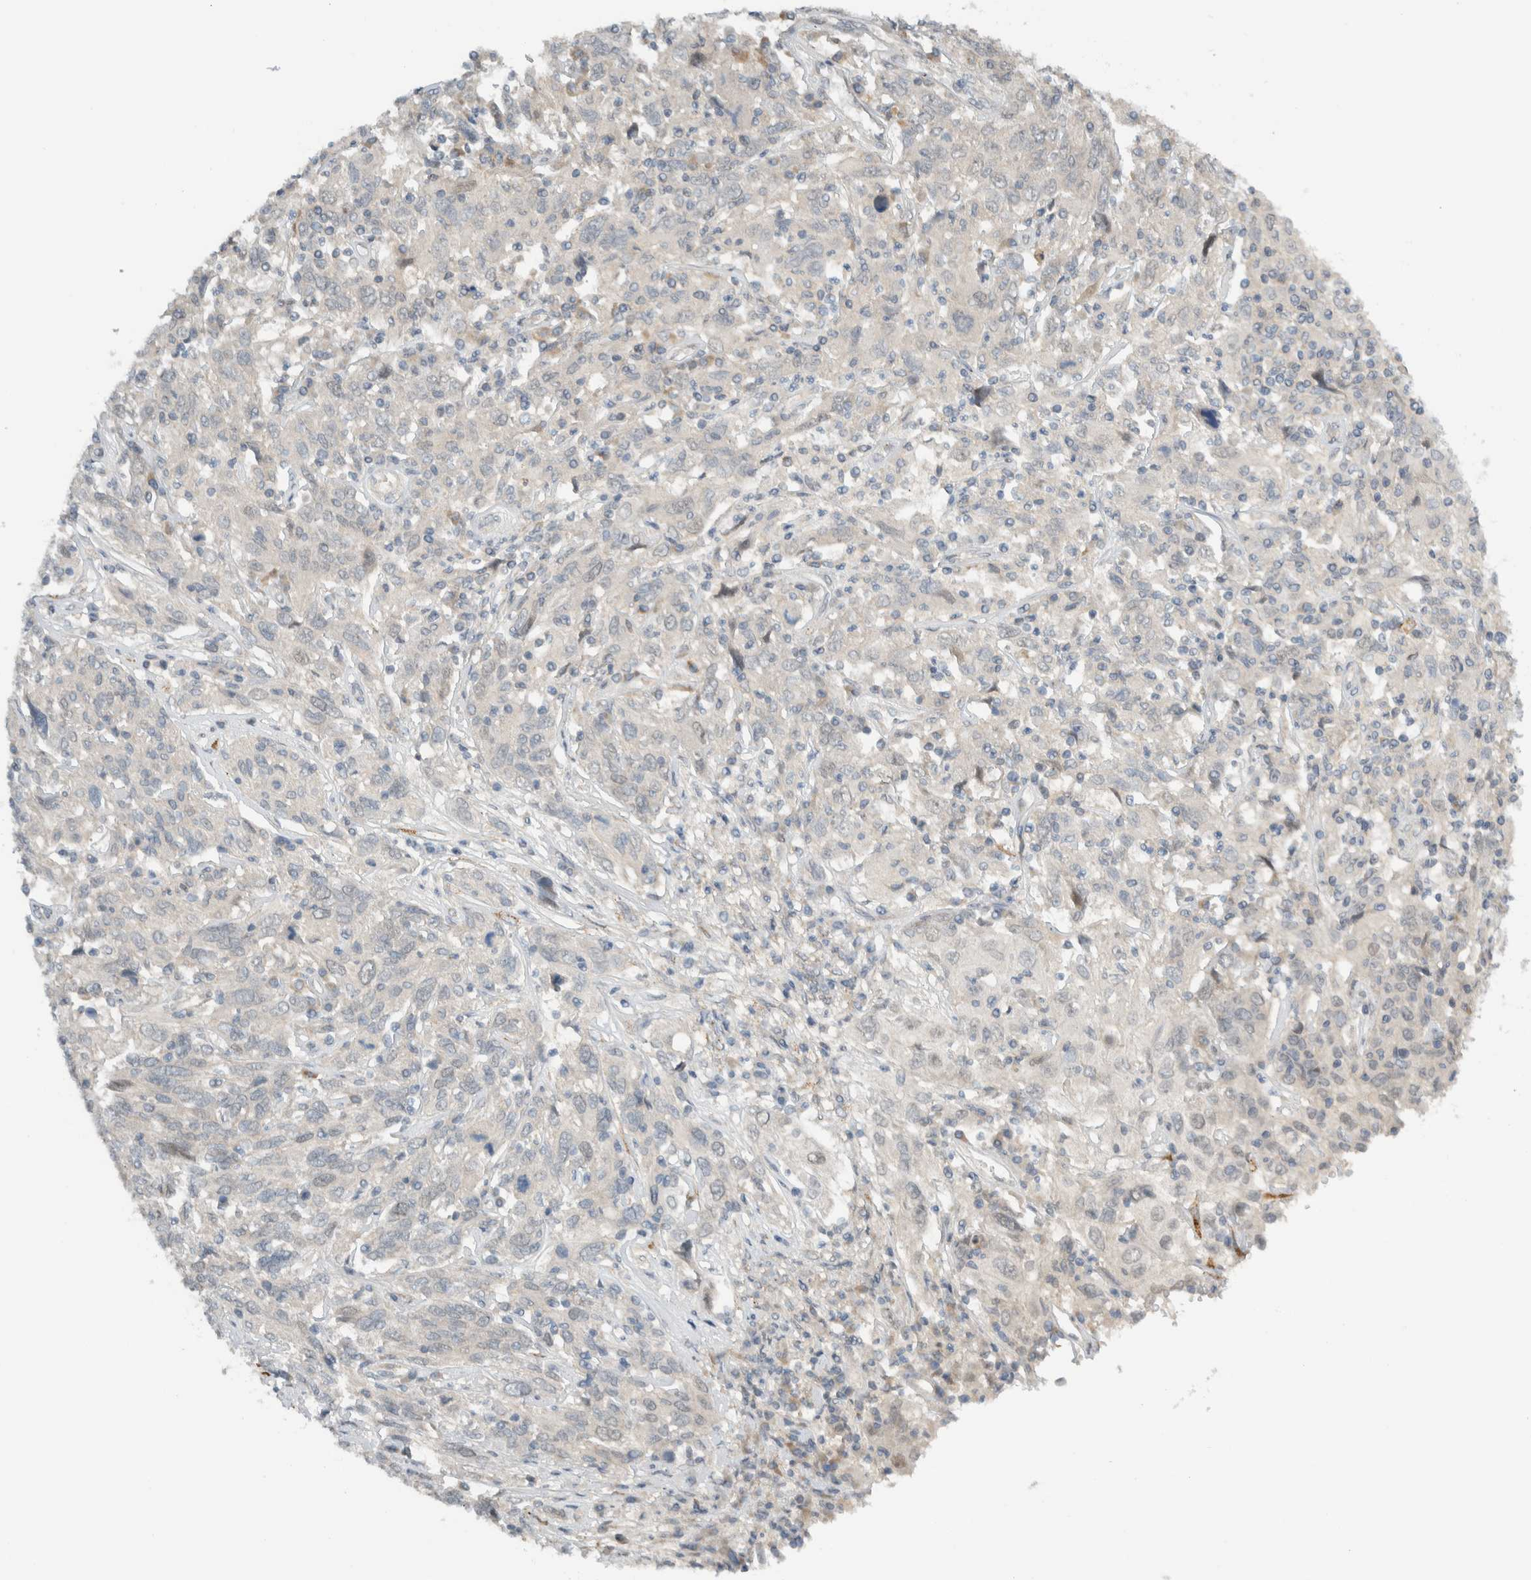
{"staining": {"intensity": "negative", "quantity": "none", "location": "none"}, "tissue": "cervical cancer", "cell_type": "Tumor cells", "image_type": "cancer", "snomed": [{"axis": "morphology", "description": "Squamous cell carcinoma, NOS"}, {"axis": "topography", "description": "Cervix"}], "caption": "This is a image of immunohistochemistry staining of cervical cancer, which shows no positivity in tumor cells.", "gene": "MPRIP", "patient": {"sex": "female", "age": 46}}